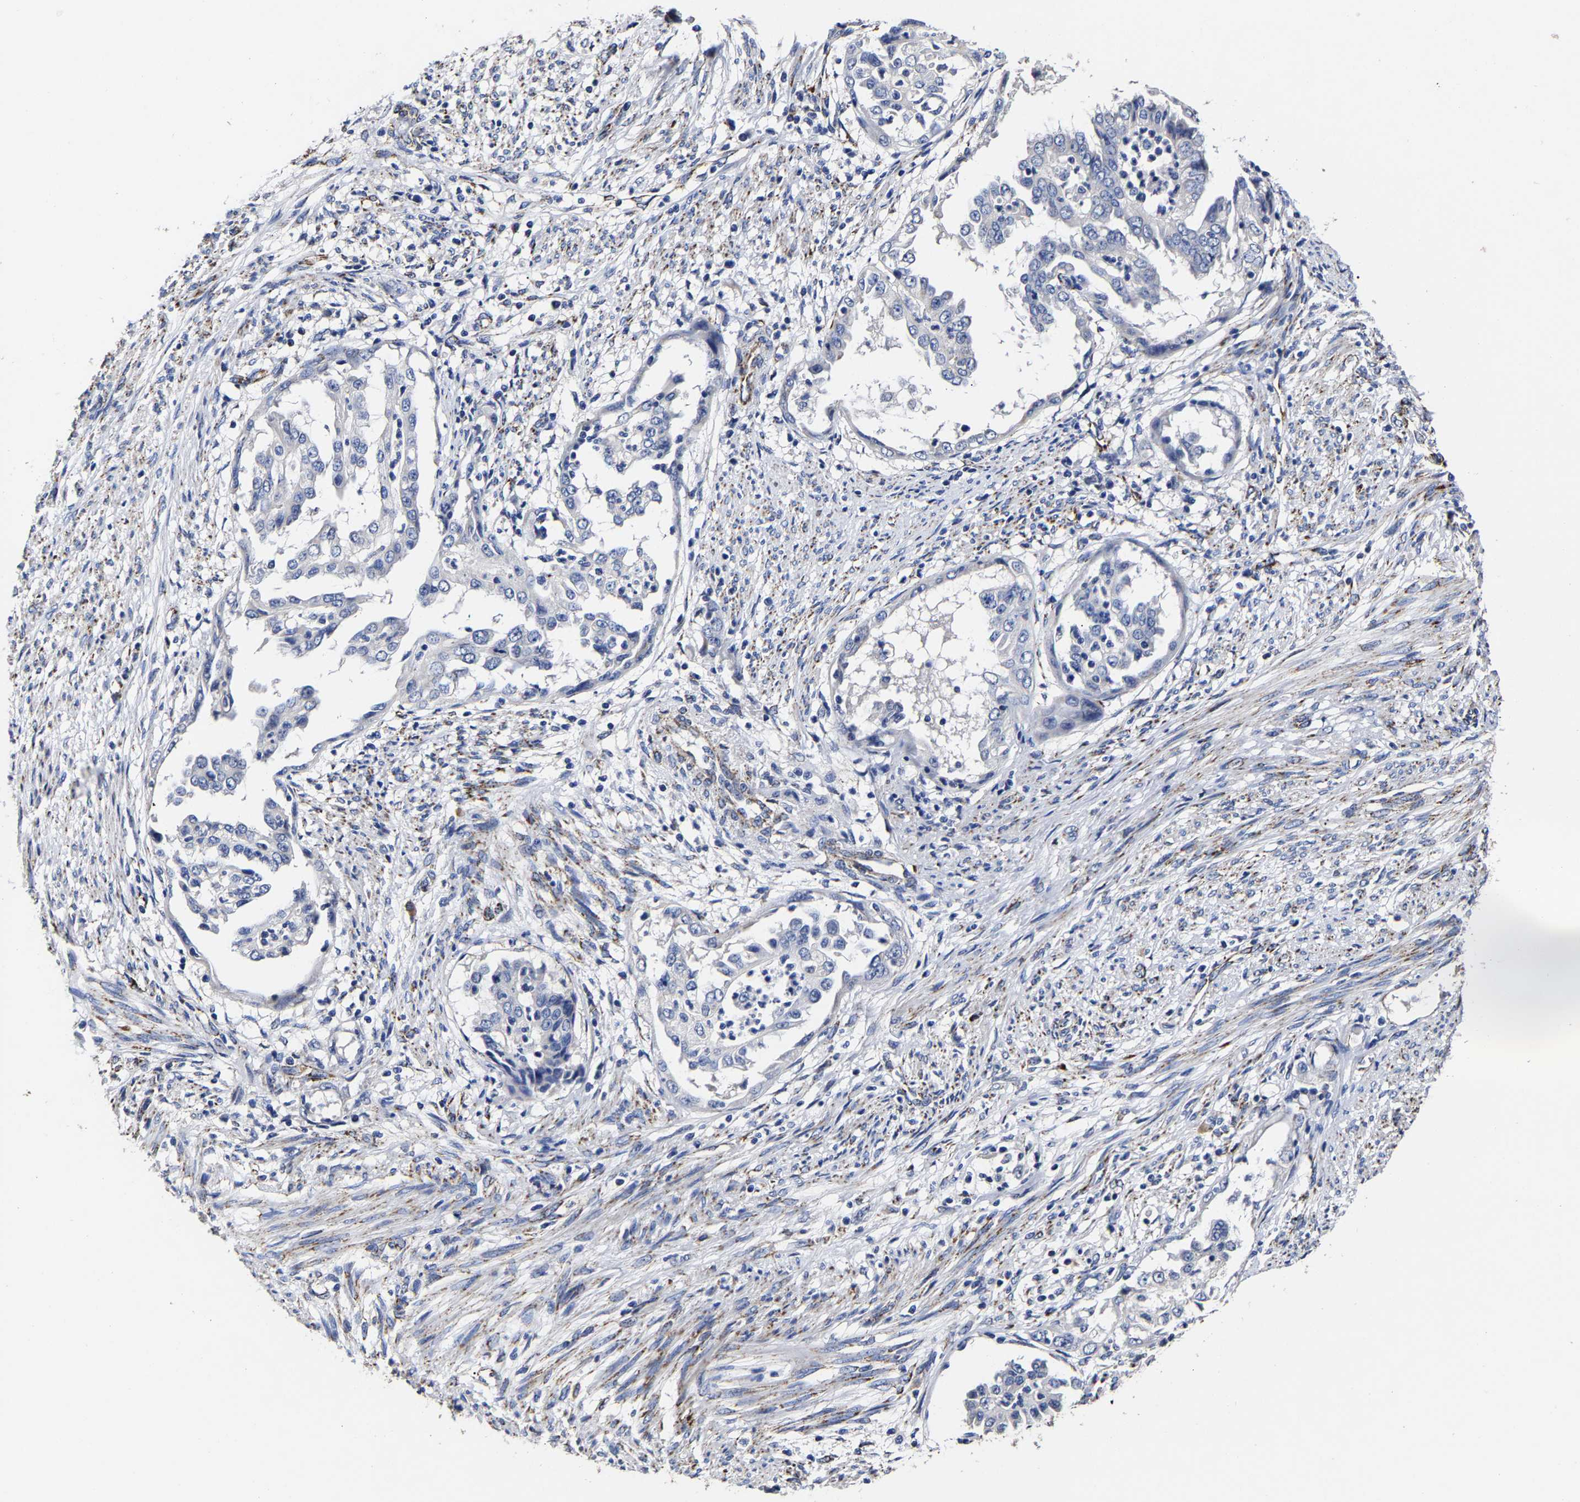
{"staining": {"intensity": "negative", "quantity": "none", "location": "none"}, "tissue": "endometrial cancer", "cell_type": "Tumor cells", "image_type": "cancer", "snomed": [{"axis": "morphology", "description": "Adenocarcinoma, NOS"}, {"axis": "topography", "description": "Endometrium"}], "caption": "The IHC histopathology image has no significant staining in tumor cells of adenocarcinoma (endometrial) tissue.", "gene": "AASS", "patient": {"sex": "female", "age": 85}}